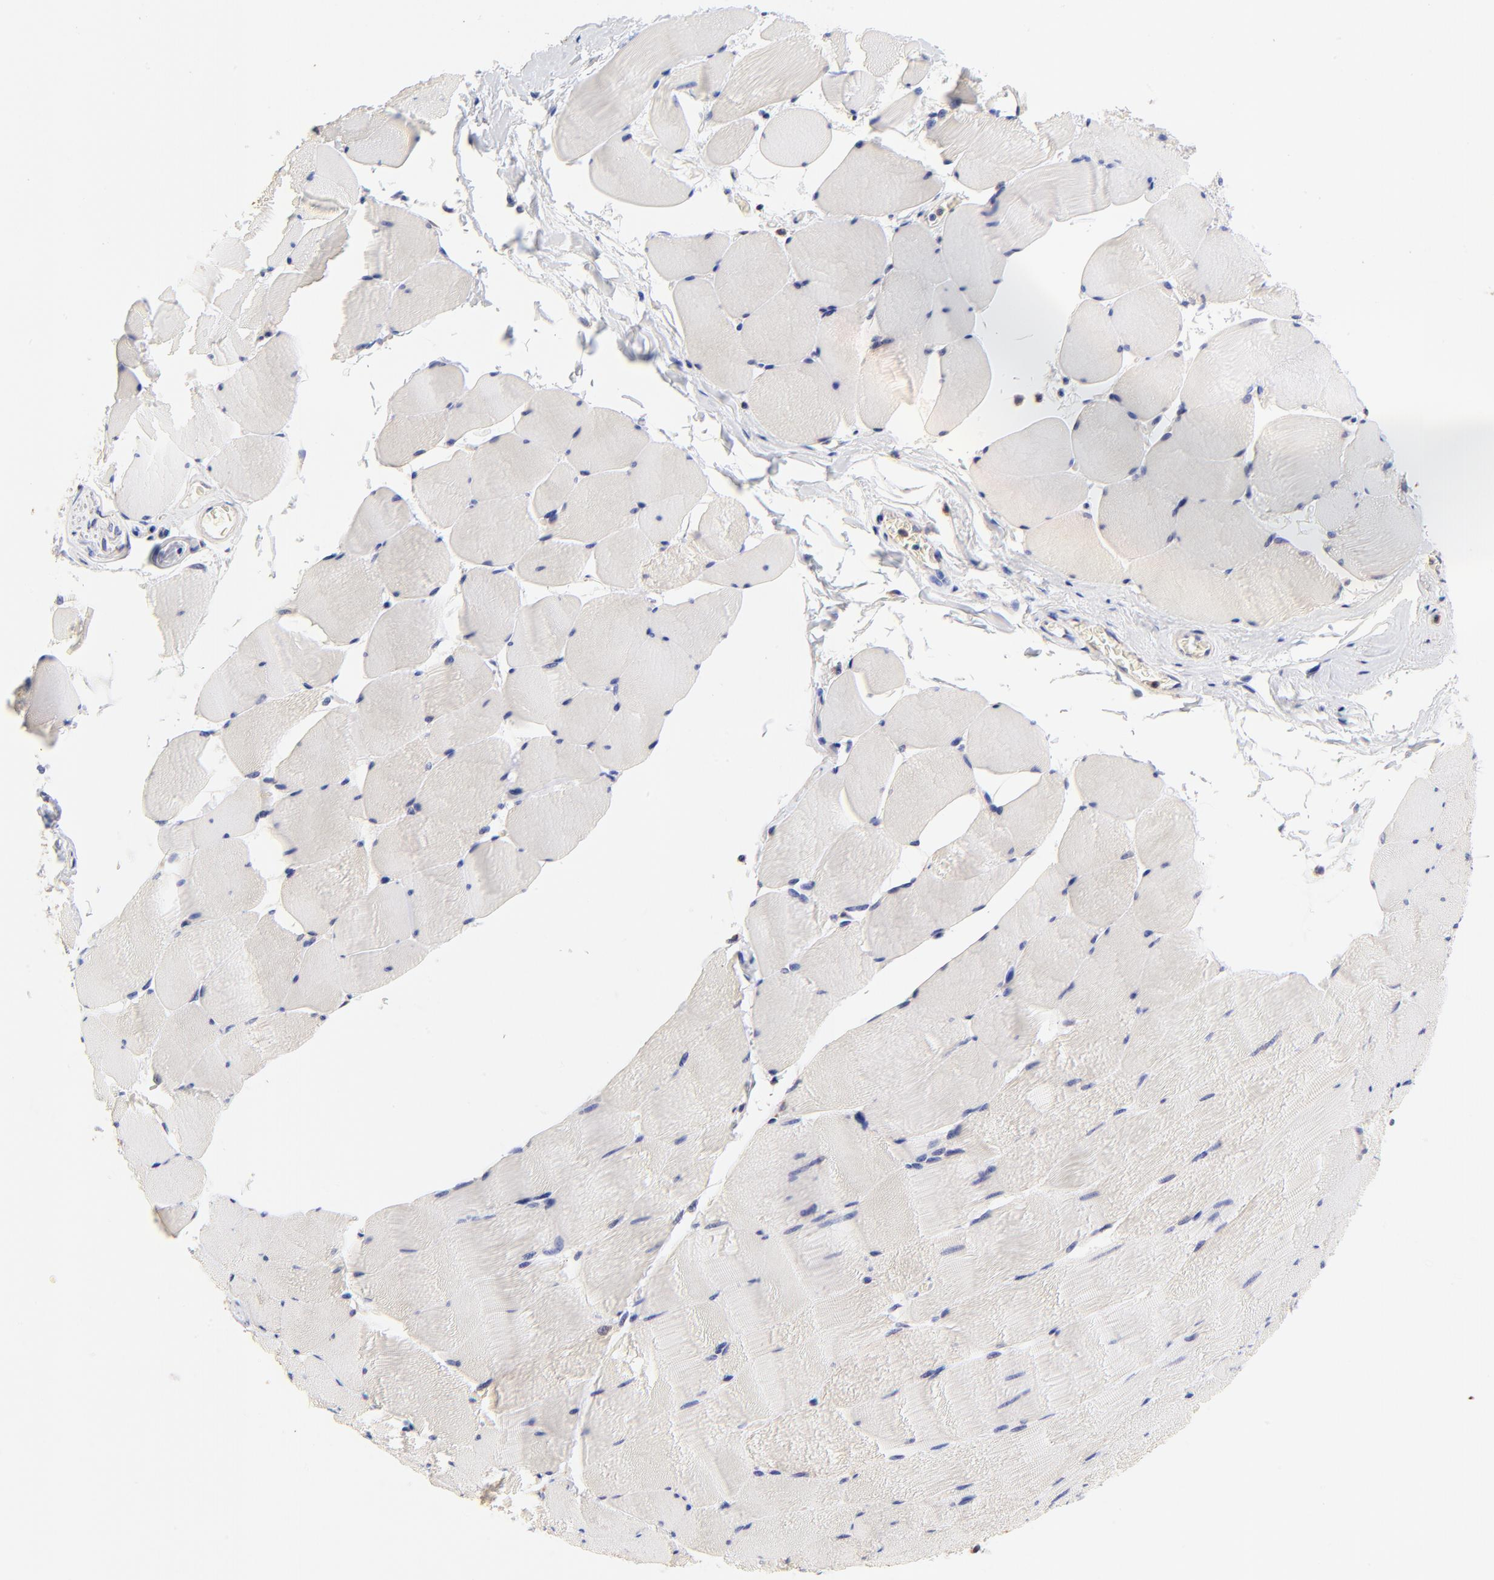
{"staining": {"intensity": "negative", "quantity": "none", "location": "none"}, "tissue": "skeletal muscle", "cell_type": "Myocytes", "image_type": "normal", "snomed": [{"axis": "morphology", "description": "Normal tissue, NOS"}, {"axis": "topography", "description": "Skeletal muscle"}], "caption": "IHC photomicrograph of unremarkable skeletal muscle: human skeletal muscle stained with DAB exhibits no significant protein staining in myocytes.", "gene": "PTK7", "patient": {"sex": "male", "age": 62}}